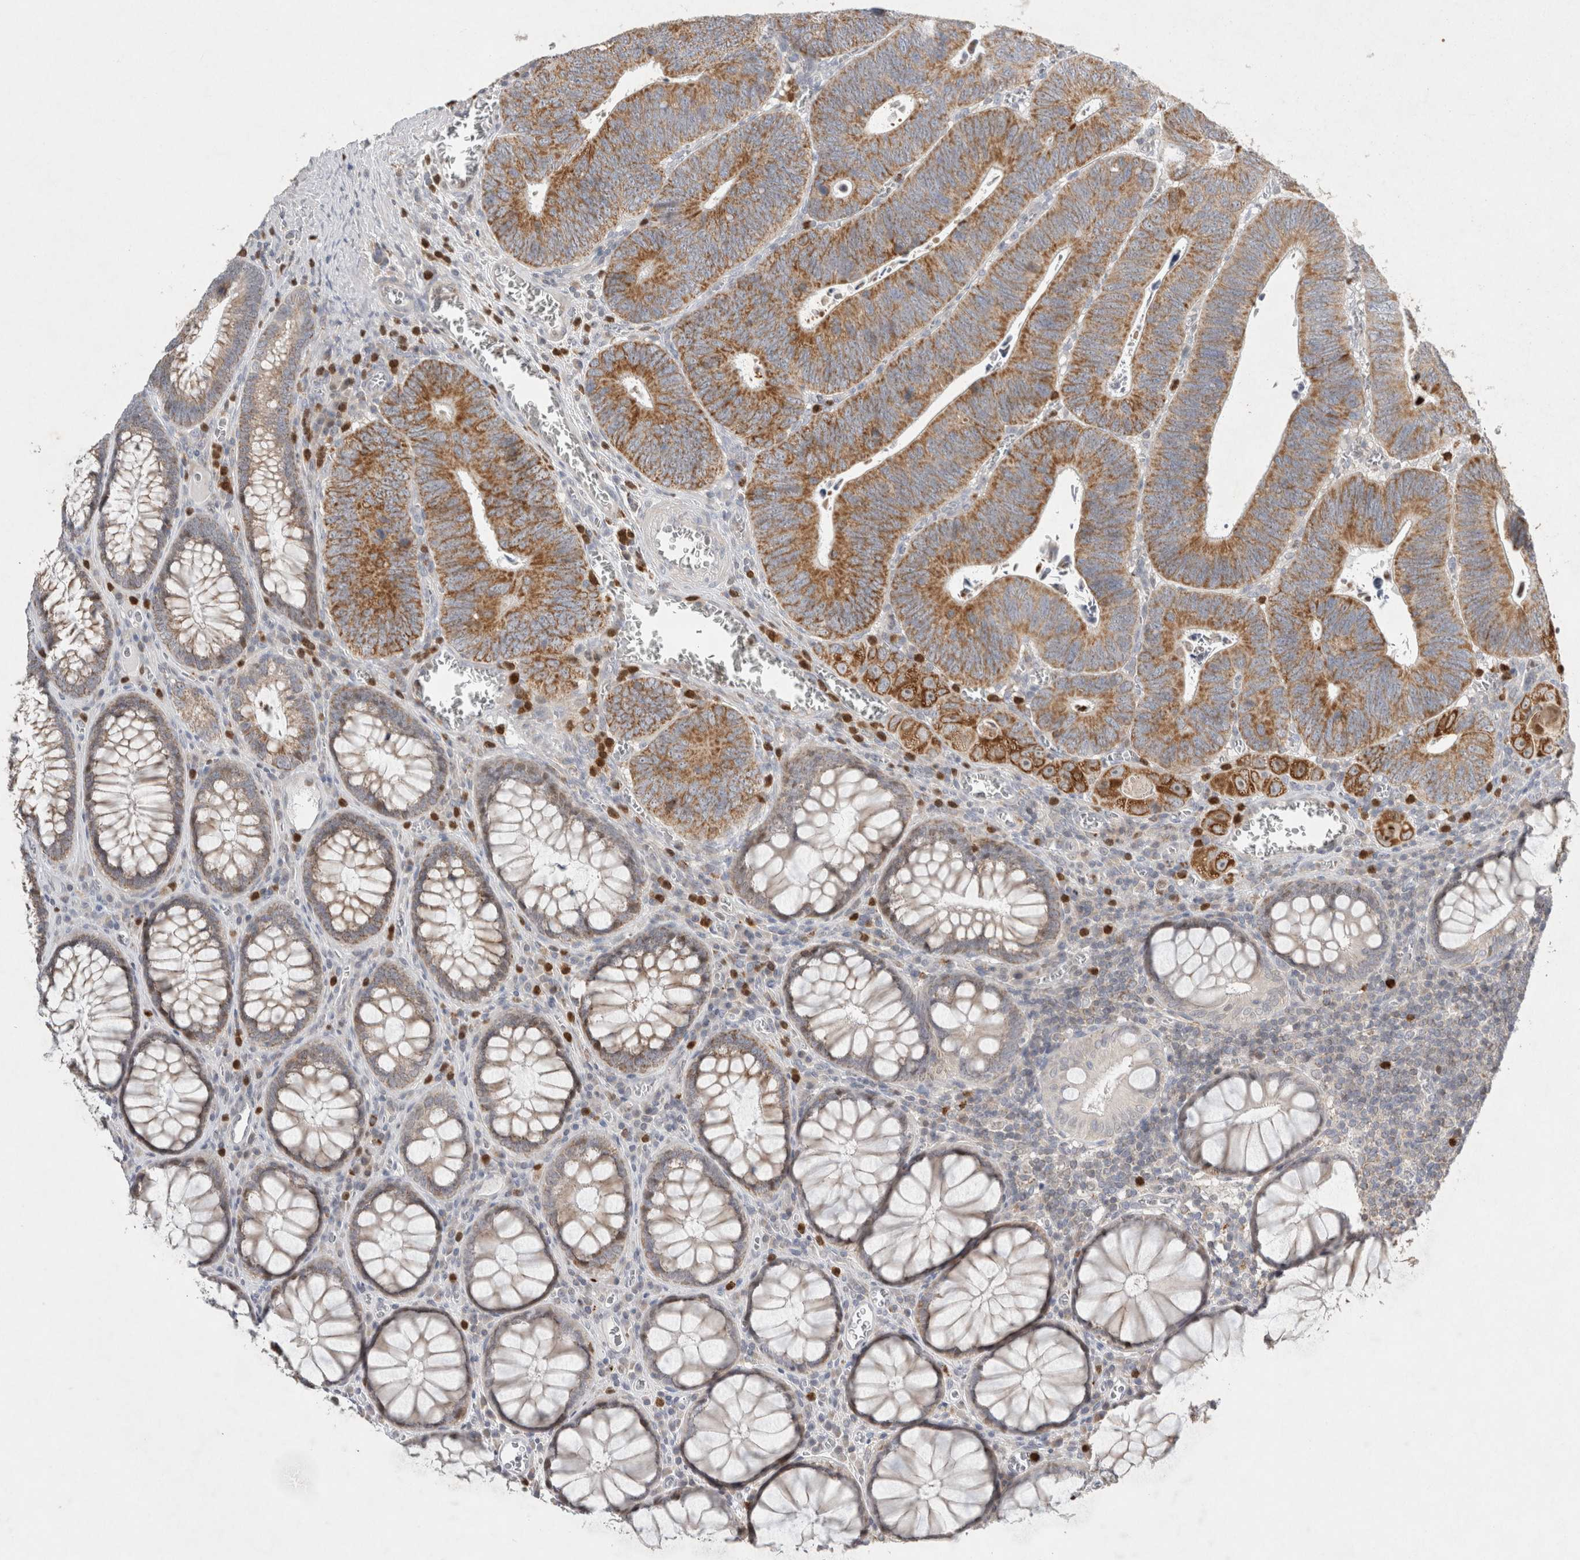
{"staining": {"intensity": "strong", "quantity": ">75%", "location": "cytoplasmic/membranous"}, "tissue": "colorectal cancer", "cell_type": "Tumor cells", "image_type": "cancer", "snomed": [{"axis": "morphology", "description": "Inflammation, NOS"}, {"axis": "morphology", "description": "Adenocarcinoma, NOS"}, {"axis": "topography", "description": "Colon"}], "caption": "Tumor cells exhibit high levels of strong cytoplasmic/membranous positivity in approximately >75% of cells in human adenocarcinoma (colorectal).", "gene": "AGMAT", "patient": {"sex": "male", "age": 72}}